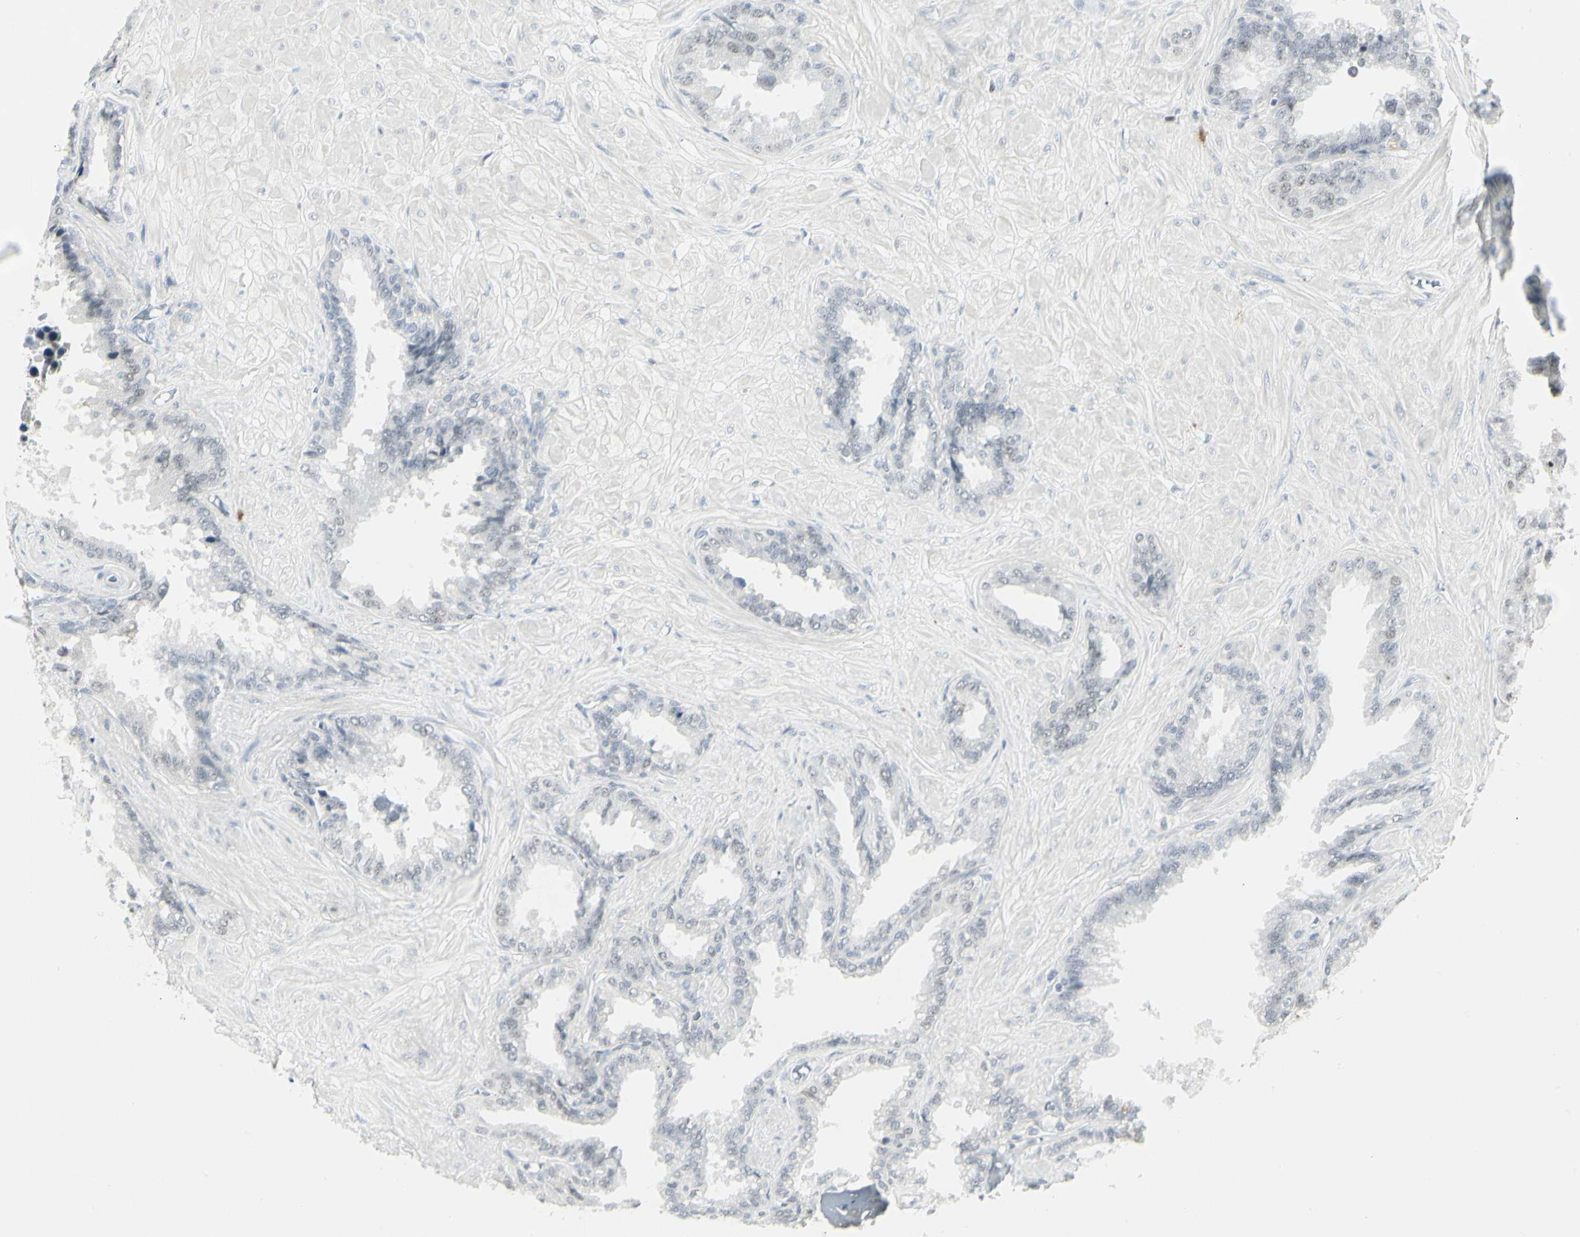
{"staining": {"intensity": "weak", "quantity": "25%-75%", "location": "nuclear"}, "tissue": "seminal vesicle", "cell_type": "Glandular cells", "image_type": "normal", "snomed": [{"axis": "morphology", "description": "Normal tissue, NOS"}, {"axis": "topography", "description": "Seminal veicle"}], "caption": "Glandular cells display weak nuclear staining in about 25%-75% of cells in normal seminal vesicle.", "gene": "ZBTB7B", "patient": {"sex": "male", "age": 46}}